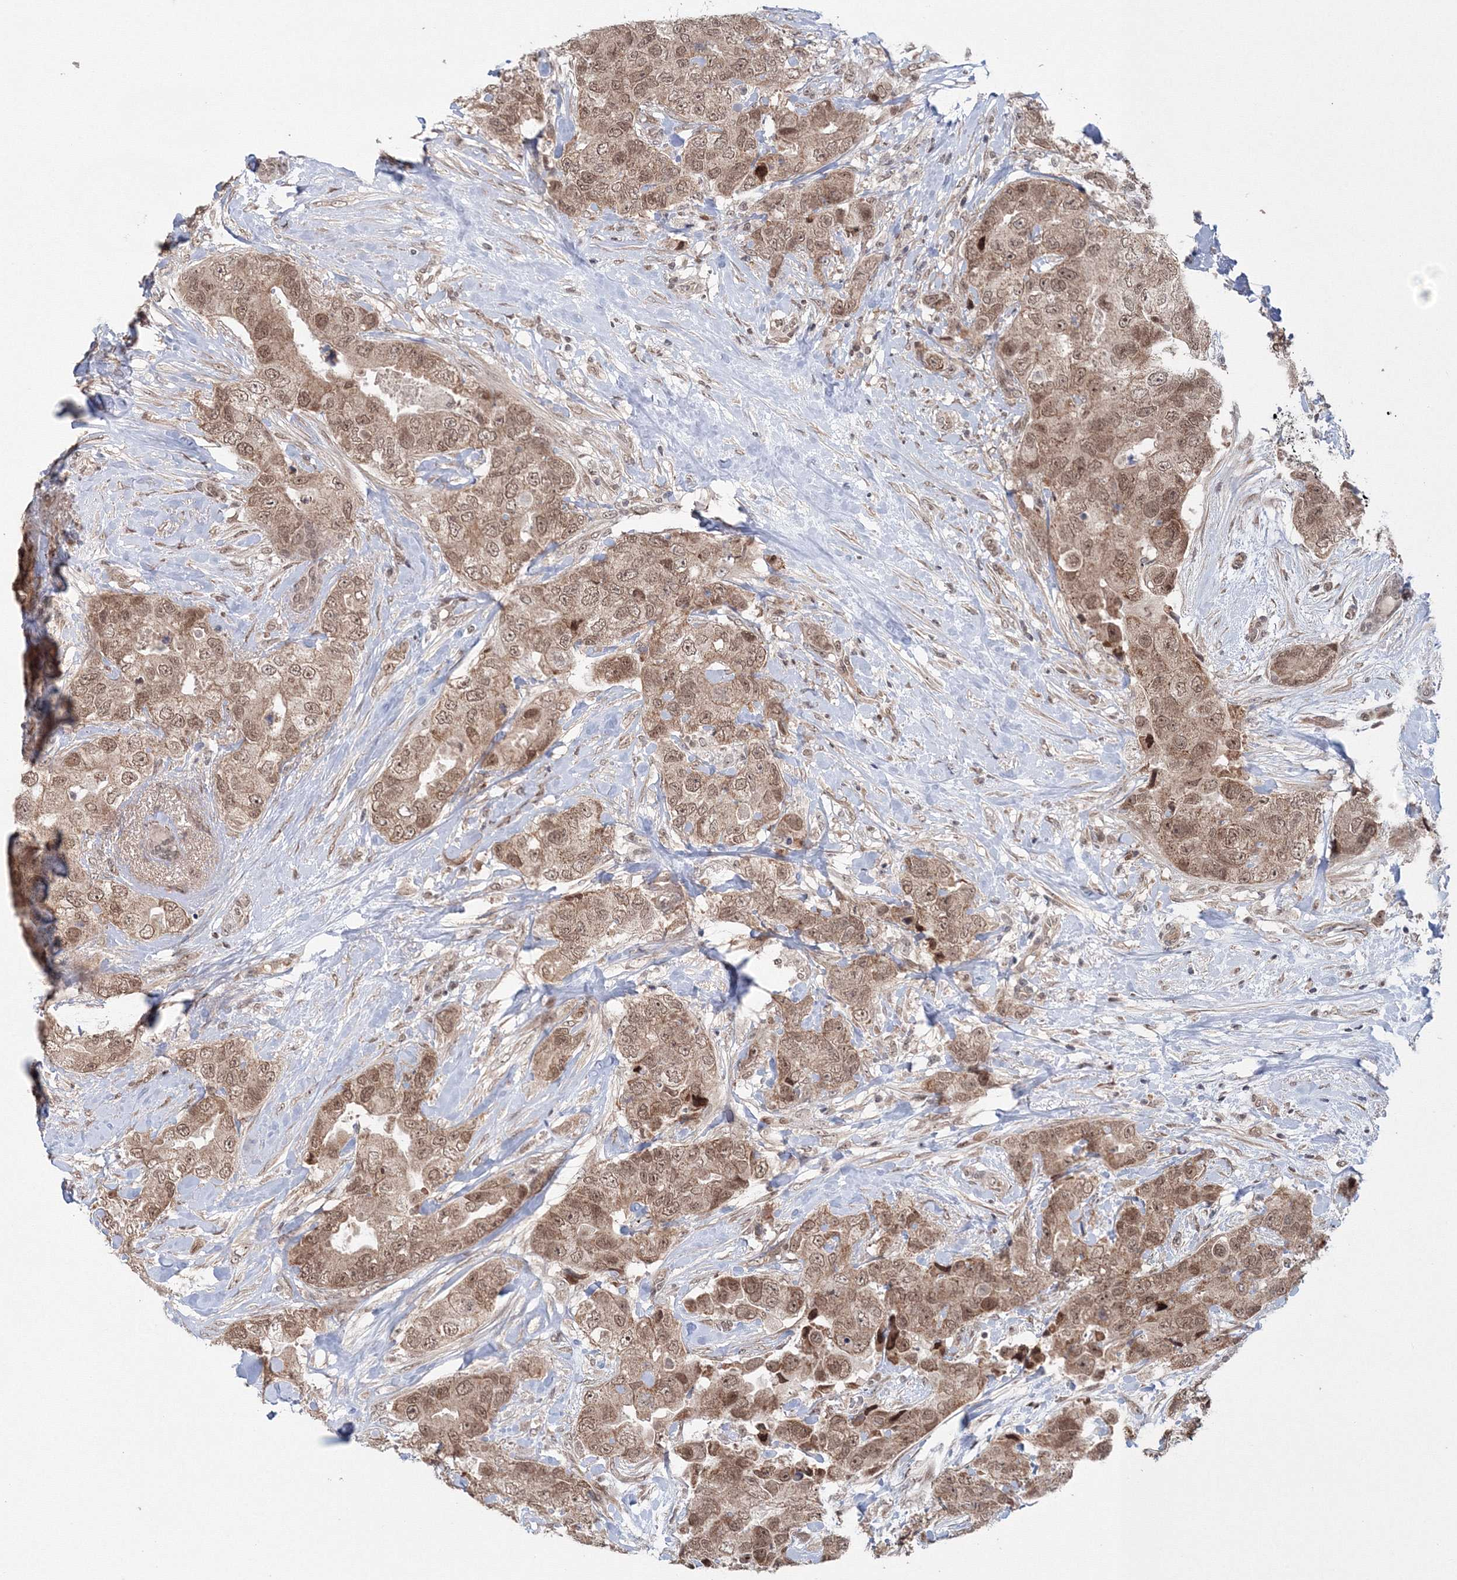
{"staining": {"intensity": "moderate", "quantity": ">75%", "location": "nuclear"}, "tissue": "breast cancer", "cell_type": "Tumor cells", "image_type": "cancer", "snomed": [{"axis": "morphology", "description": "Duct carcinoma"}, {"axis": "topography", "description": "Breast"}], "caption": "Protein analysis of breast cancer (invasive ductal carcinoma) tissue exhibits moderate nuclear positivity in about >75% of tumor cells.", "gene": "NOA1", "patient": {"sex": "female", "age": 62}}